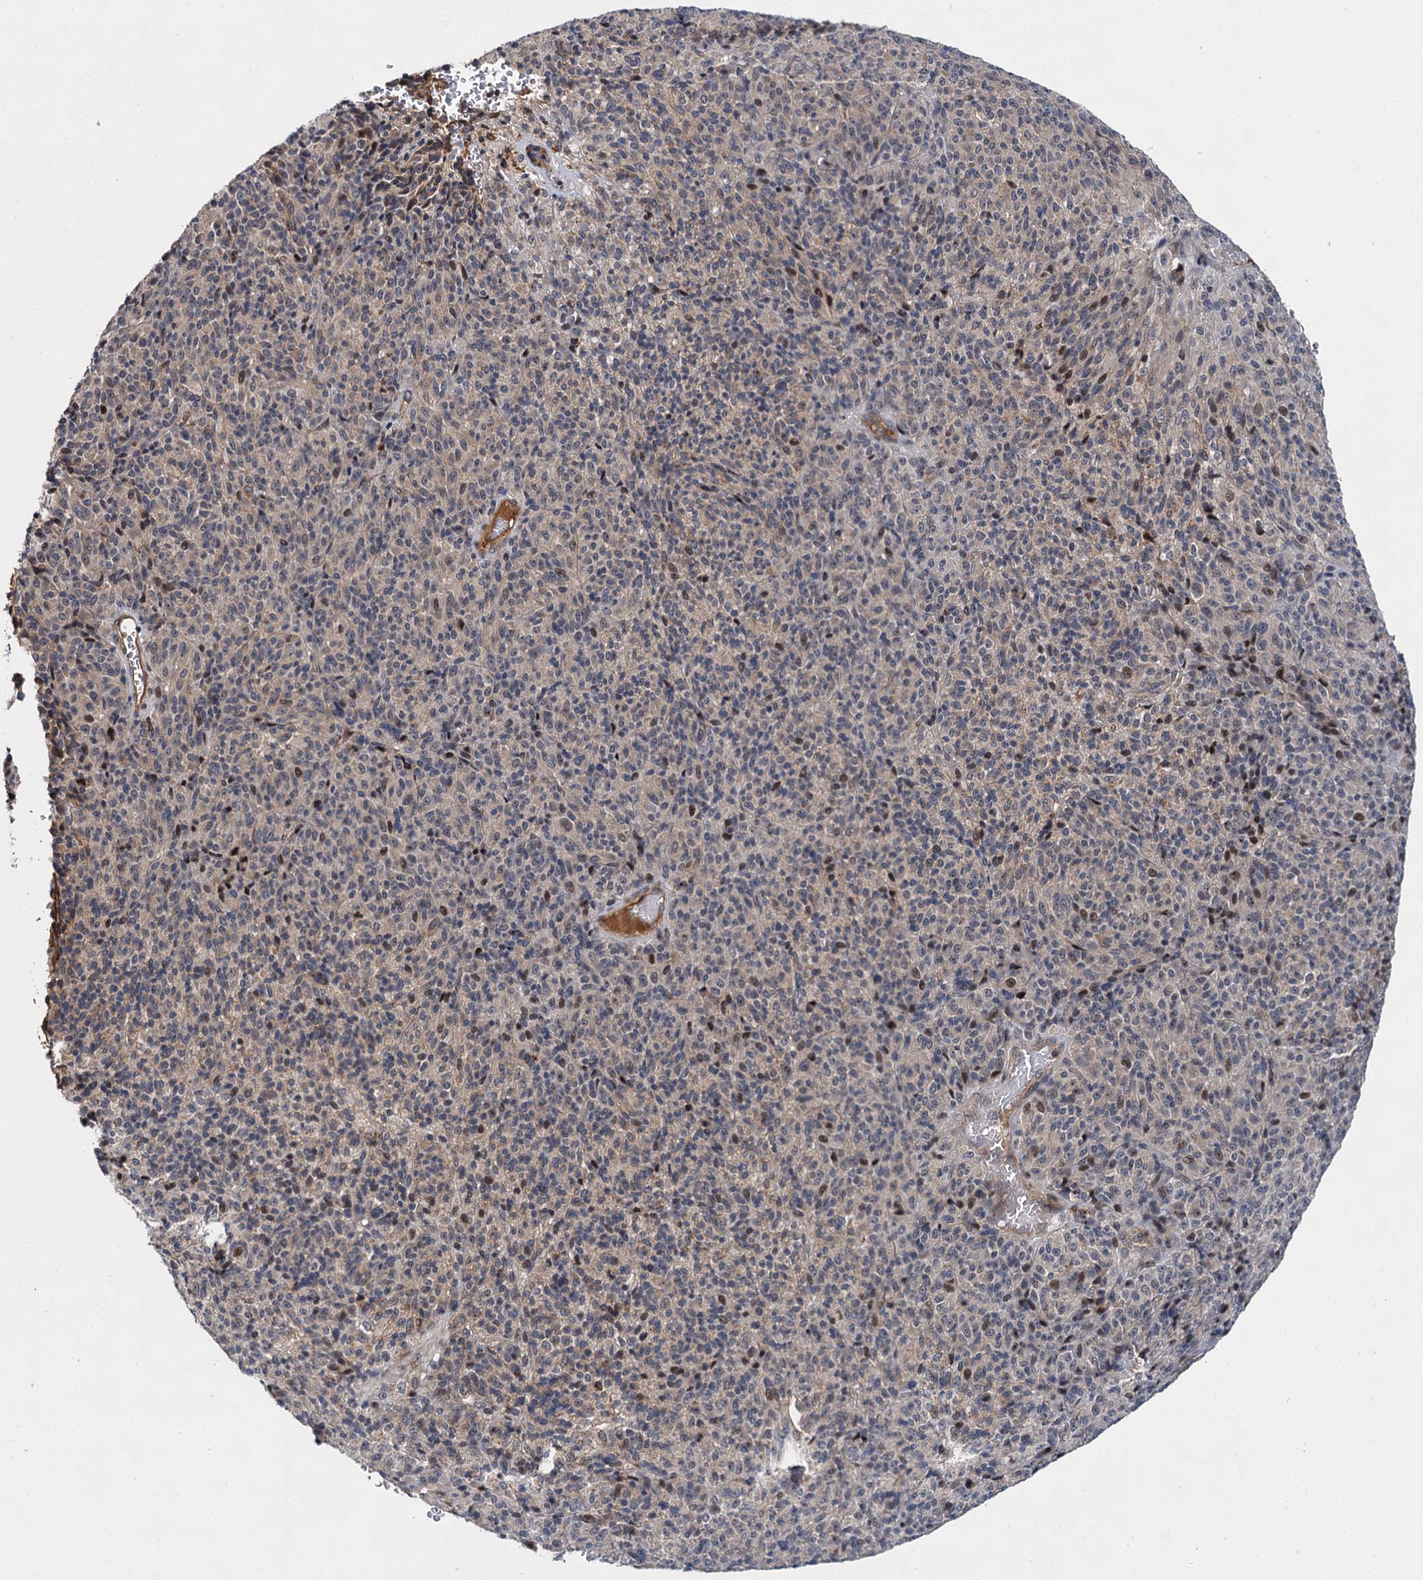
{"staining": {"intensity": "moderate", "quantity": "<25%", "location": "nuclear"}, "tissue": "melanoma", "cell_type": "Tumor cells", "image_type": "cancer", "snomed": [{"axis": "morphology", "description": "Malignant melanoma, Metastatic site"}, {"axis": "topography", "description": "Brain"}], "caption": "IHC of malignant melanoma (metastatic site) displays low levels of moderate nuclear positivity in about <25% of tumor cells. (DAB = brown stain, brightfield microscopy at high magnification).", "gene": "ABLIM1", "patient": {"sex": "female", "age": 56}}